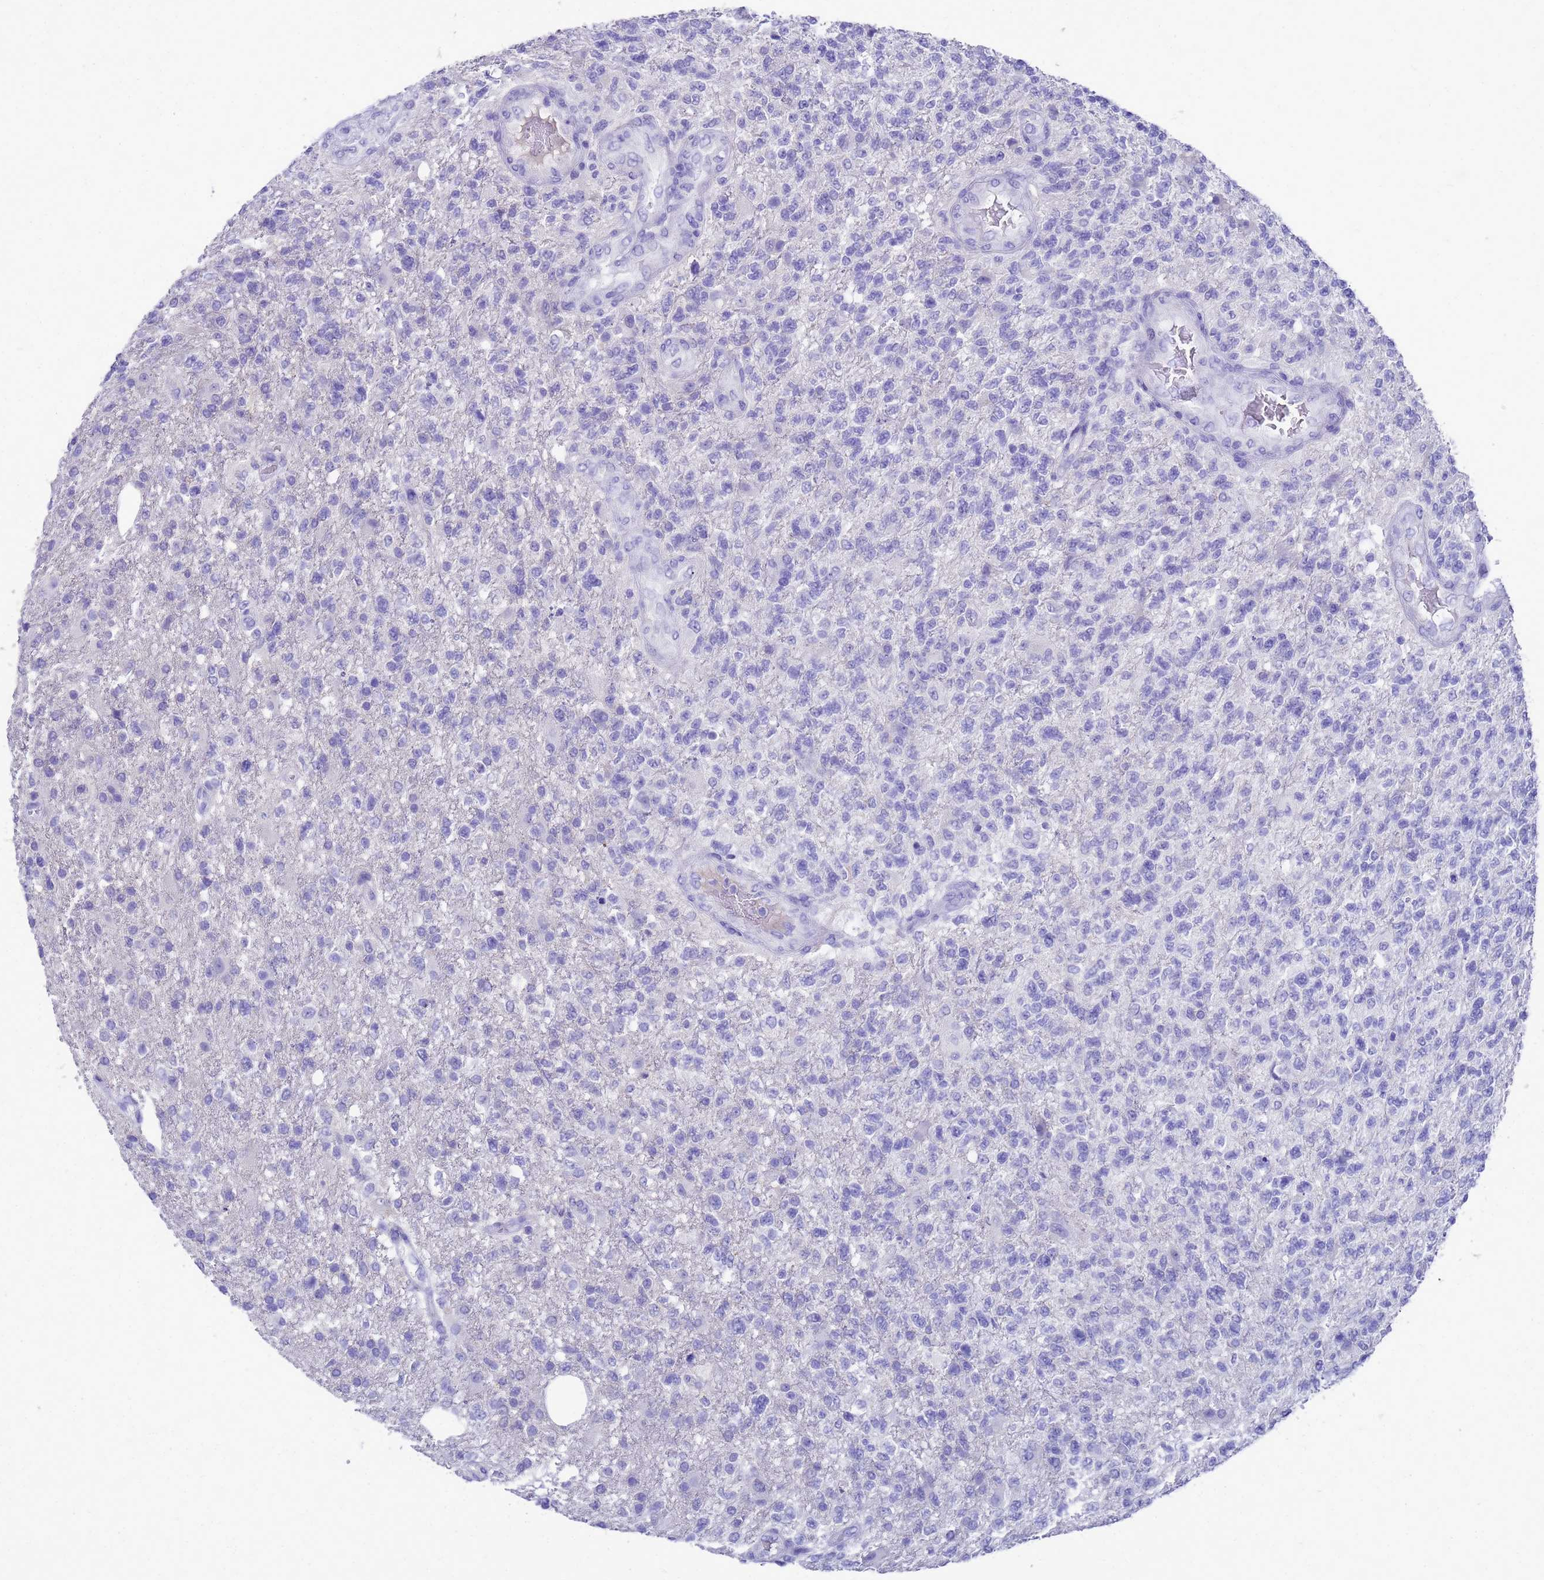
{"staining": {"intensity": "negative", "quantity": "none", "location": "none"}, "tissue": "glioma", "cell_type": "Tumor cells", "image_type": "cancer", "snomed": [{"axis": "morphology", "description": "Glioma, malignant, High grade"}, {"axis": "topography", "description": "Brain"}], "caption": "Tumor cells are negative for brown protein staining in malignant glioma (high-grade). (Immunohistochemistry (ihc), brightfield microscopy, high magnification).", "gene": "MS4A13", "patient": {"sex": "male", "age": 56}}